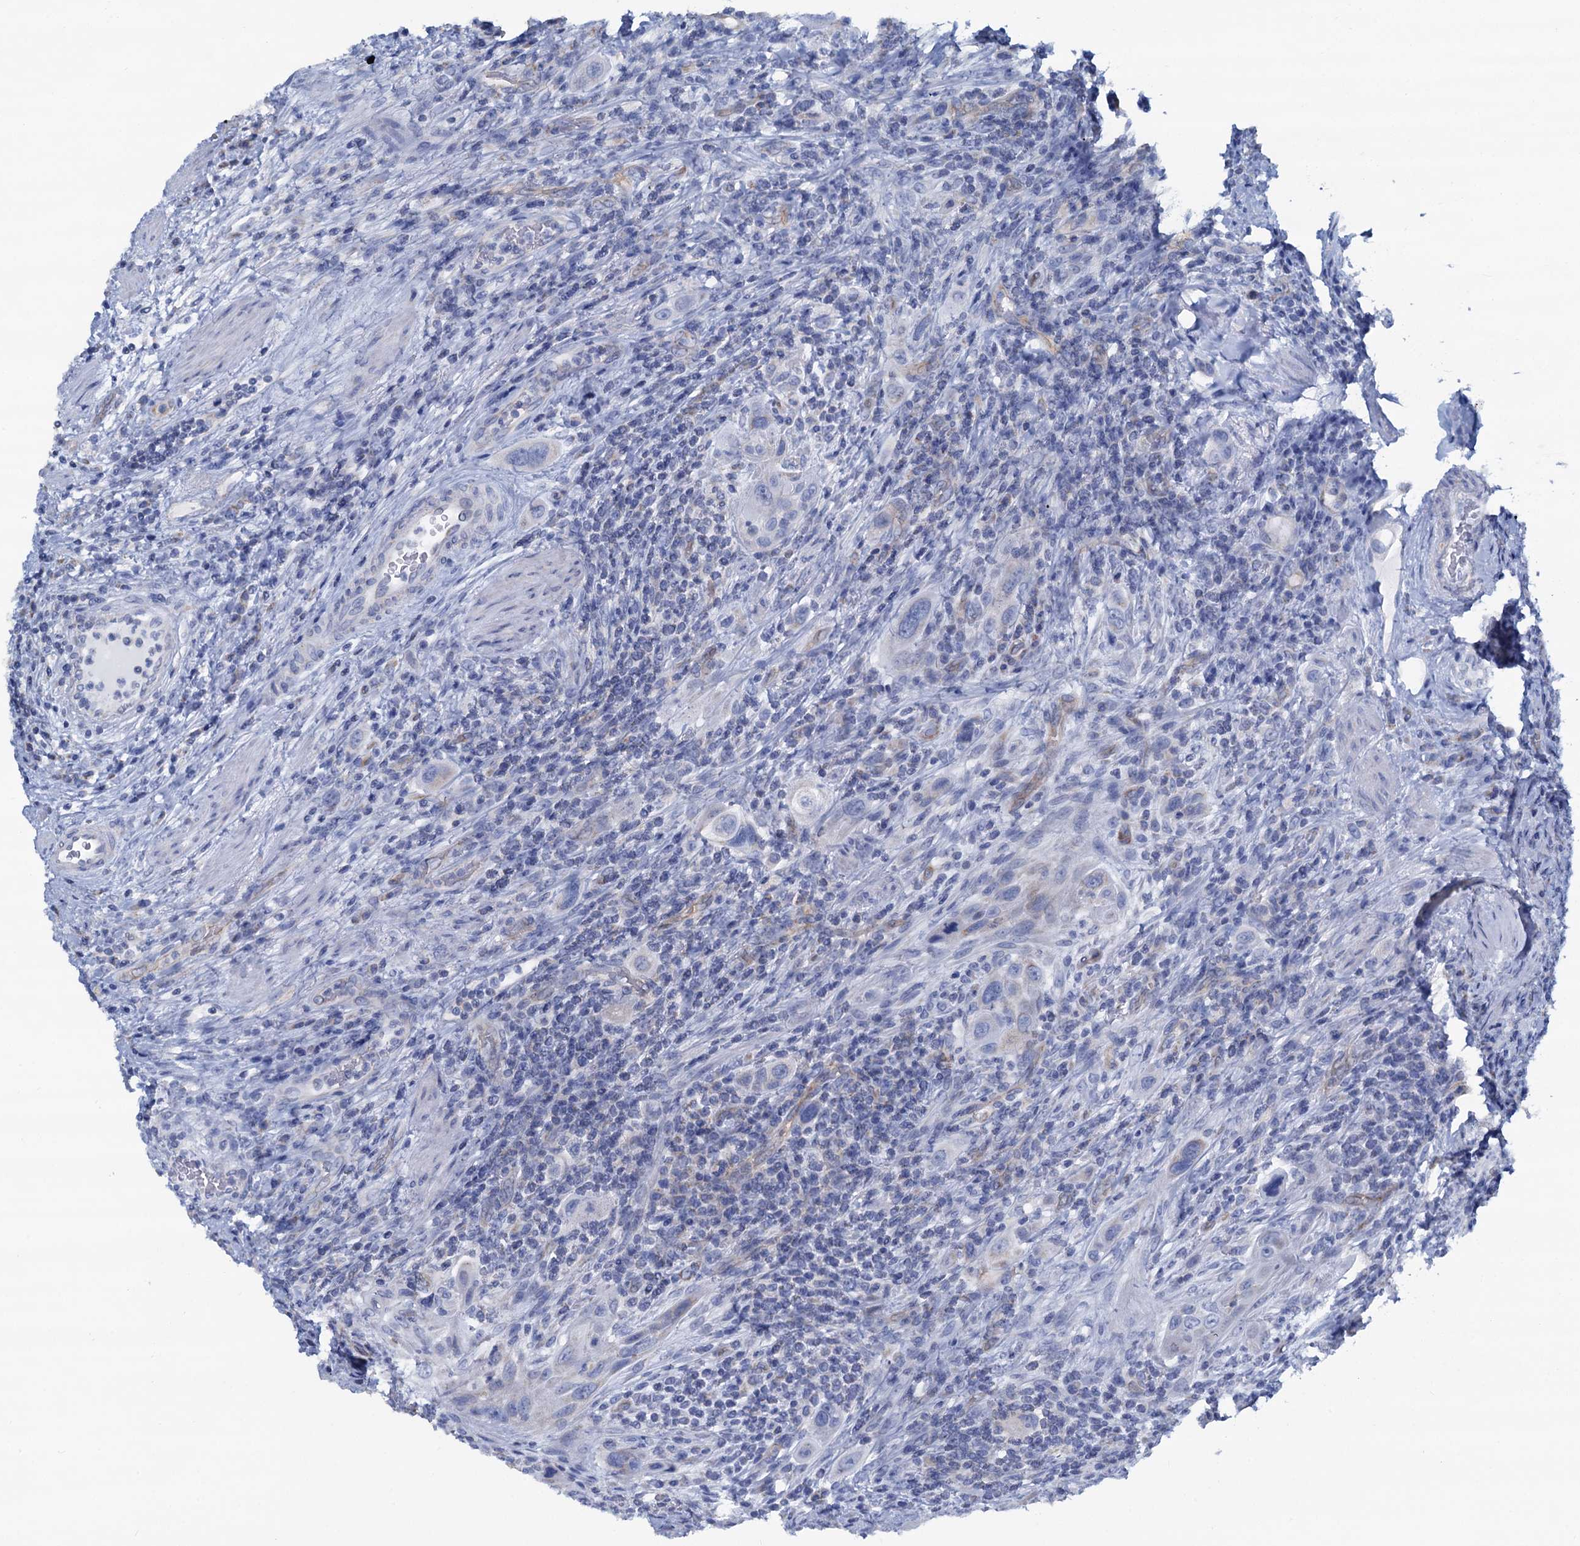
{"staining": {"intensity": "negative", "quantity": "none", "location": "none"}, "tissue": "urothelial cancer", "cell_type": "Tumor cells", "image_type": "cancer", "snomed": [{"axis": "morphology", "description": "Urothelial carcinoma, High grade"}, {"axis": "topography", "description": "Urinary bladder"}], "caption": "An image of human urothelial cancer is negative for staining in tumor cells. (DAB immunohistochemistry visualized using brightfield microscopy, high magnification).", "gene": "SLC1A3", "patient": {"sex": "male", "age": 50}}